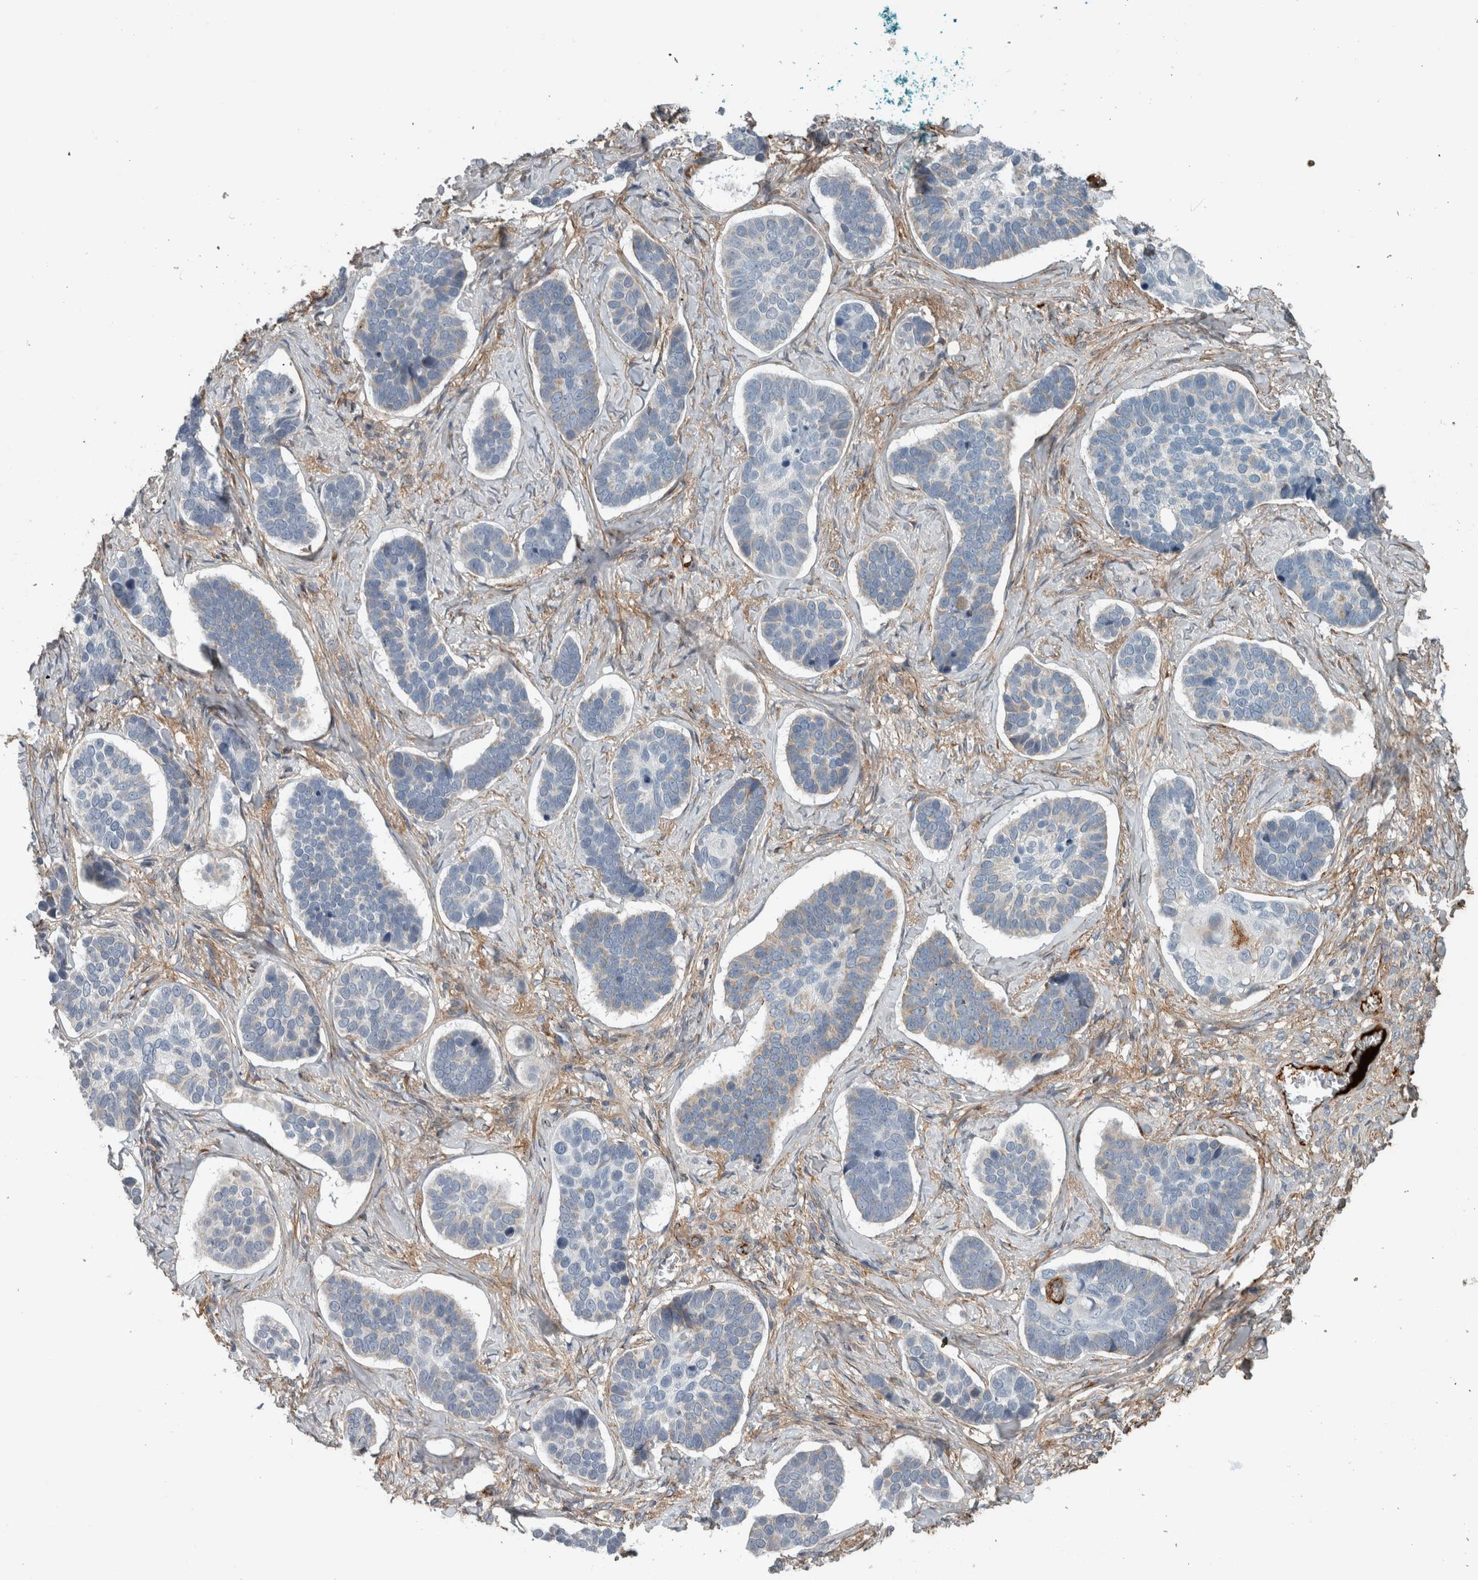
{"staining": {"intensity": "negative", "quantity": "none", "location": "none"}, "tissue": "skin cancer", "cell_type": "Tumor cells", "image_type": "cancer", "snomed": [{"axis": "morphology", "description": "Basal cell carcinoma"}, {"axis": "topography", "description": "Skin"}], "caption": "Tumor cells show no significant positivity in basal cell carcinoma (skin).", "gene": "FN1", "patient": {"sex": "male", "age": 62}}